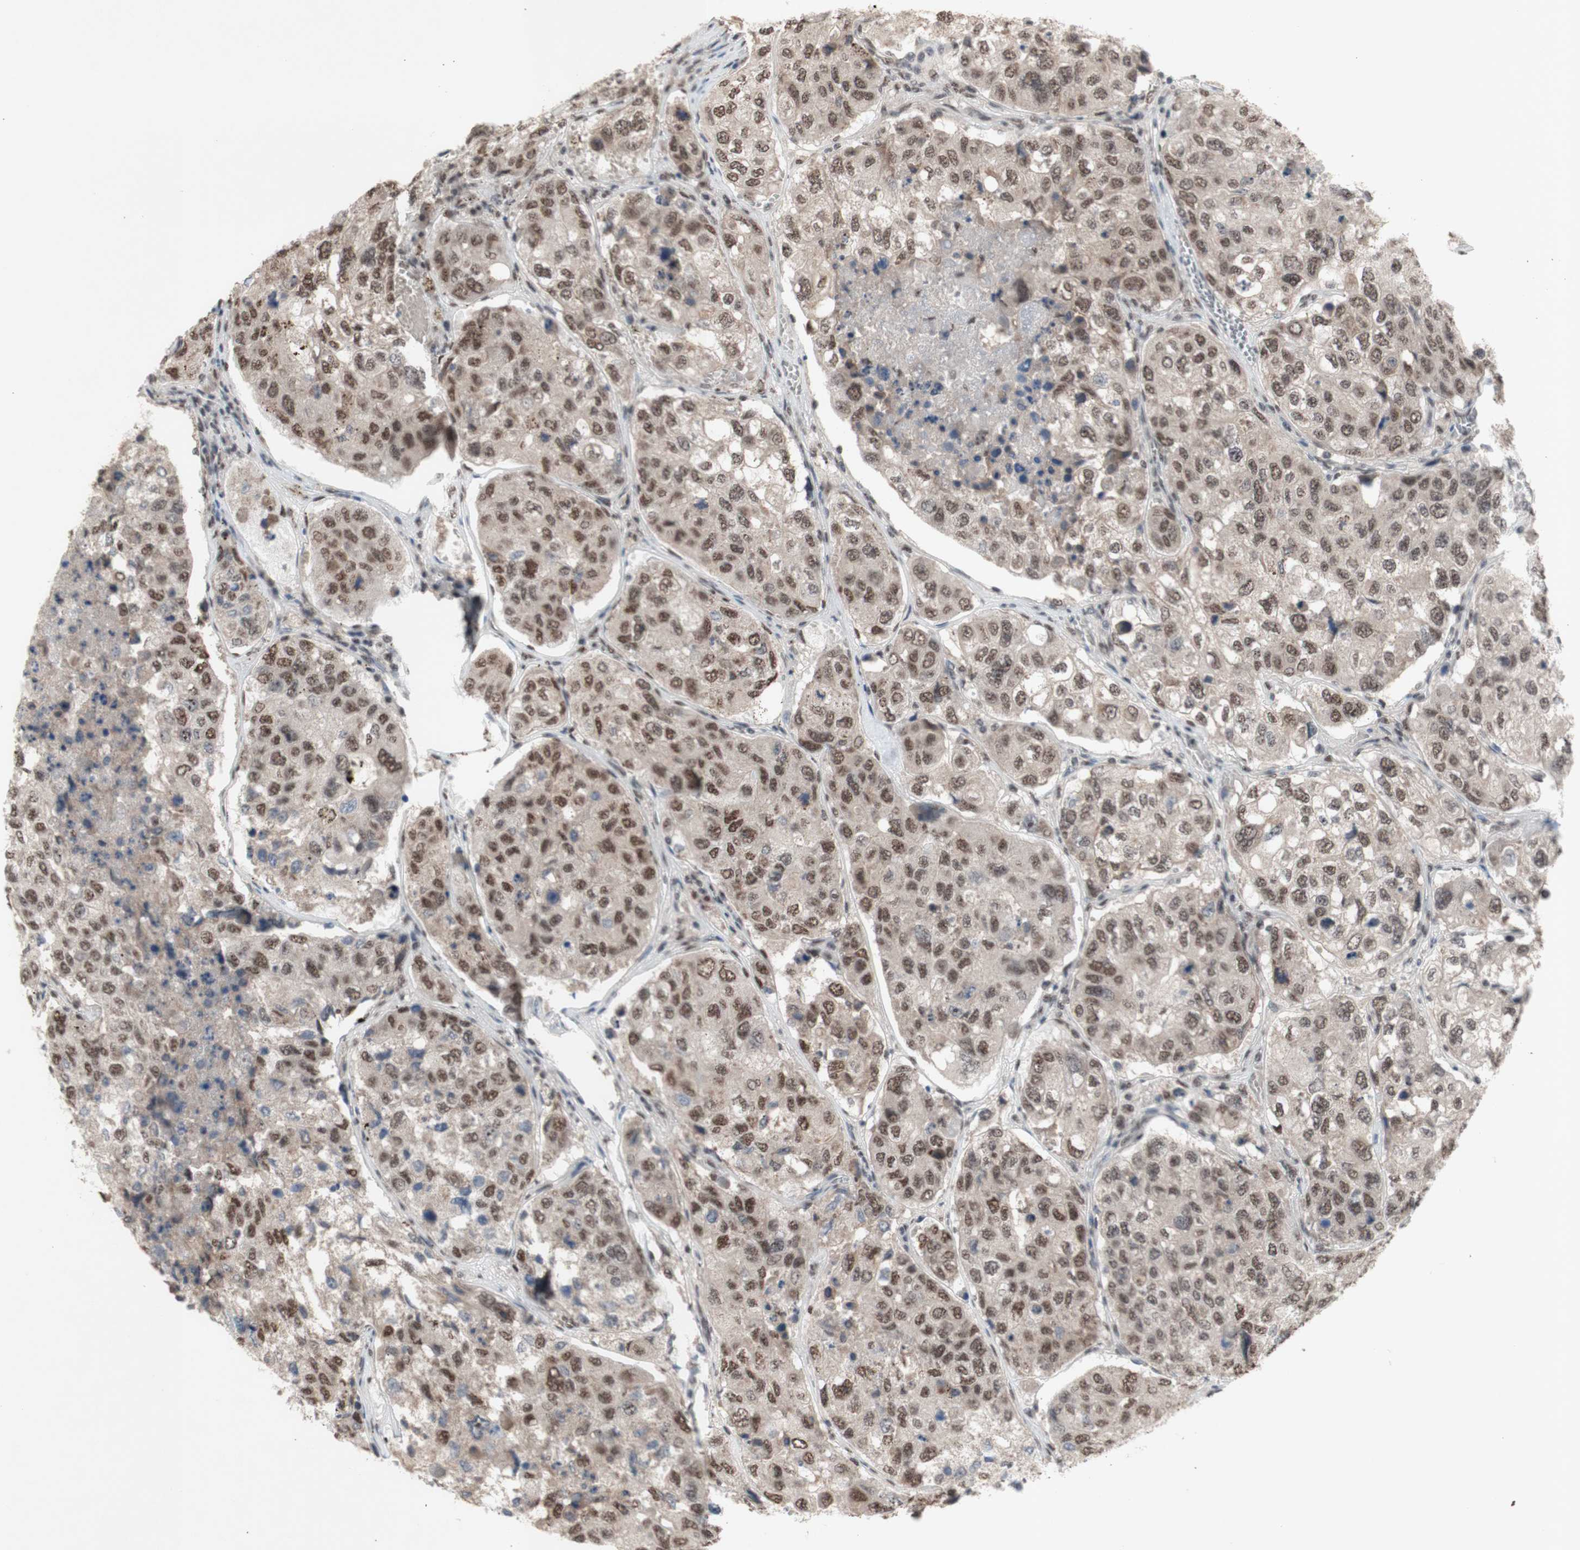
{"staining": {"intensity": "moderate", "quantity": ">75%", "location": "nuclear"}, "tissue": "urothelial cancer", "cell_type": "Tumor cells", "image_type": "cancer", "snomed": [{"axis": "morphology", "description": "Urothelial carcinoma, High grade"}, {"axis": "topography", "description": "Lymph node"}, {"axis": "topography", "description": "Urinary bladder"}], "caption": "Immunohistochemistry staining of urothelial cancer, which reveals medium levels of moderate nuclear staining in about >75% of tumor cells indicating moderate nuclear protein staining. The staining was performed using DAB (brown) for protein detection and nuclei were counterstained in hematoxylin (blue).", "gene": "SFPQ", "patient": {"sex": "male", "age": 51}}